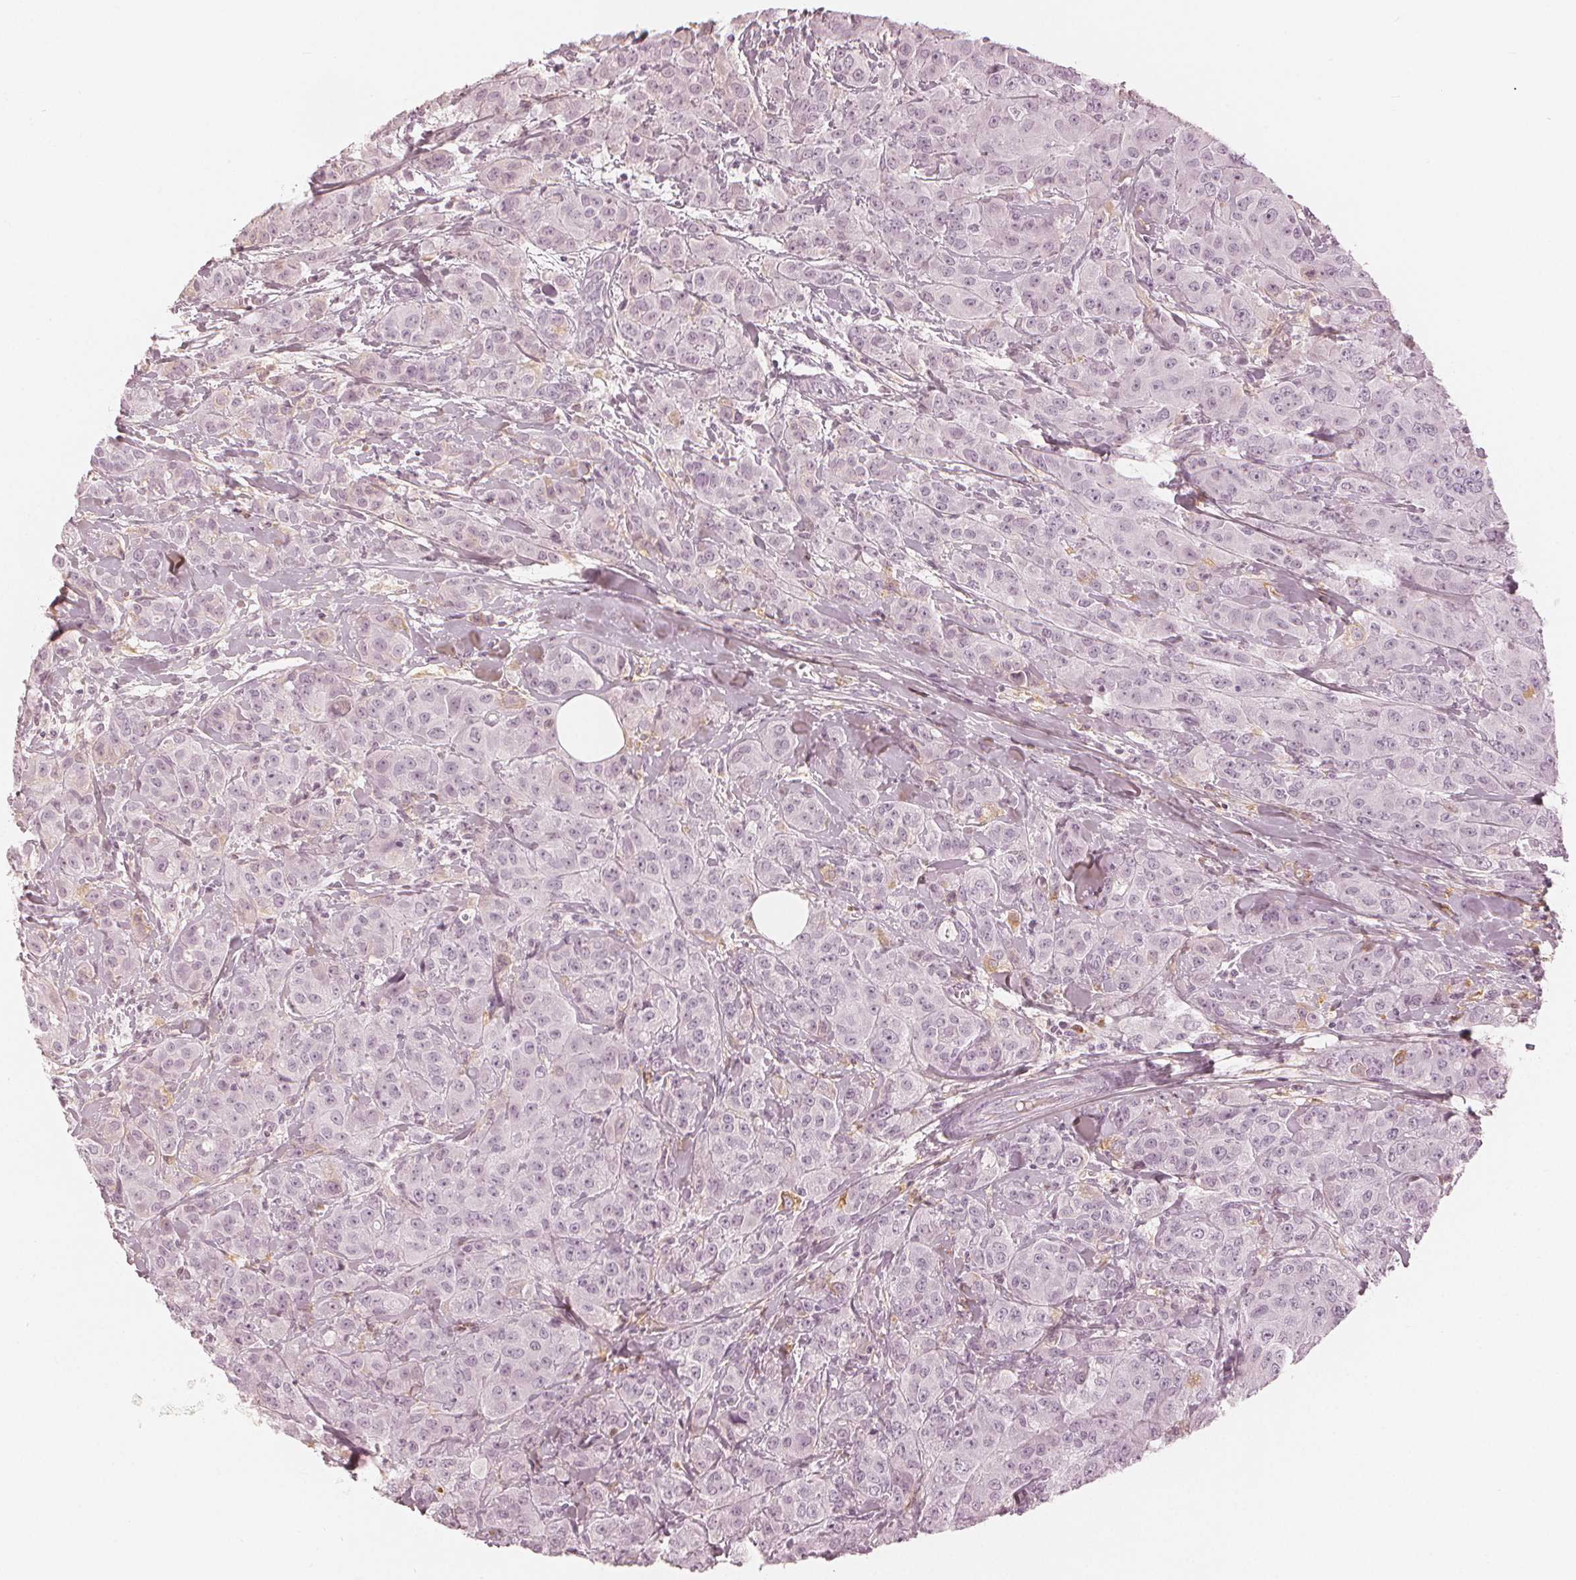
{"staining": {"intensity": "negative", "quantity": "none", "location": "none"}, "tissue": "breast cancer", "cell_type": "Tumor cells", "image_type": "cancer", "snomed": [{"axis": "morphology", "description": "Normal tissue, NOS"}, {"axis": "morphology", "description": "Duct carcinoma"}, {"axis": "topography", "description": "Breast"}], "caption": "Tumor cells are negative for protein expression in human breast cancer (intraductal carcinoma).", "gene": "PAEP", "patient": {"sex": "female", "age": 43}}